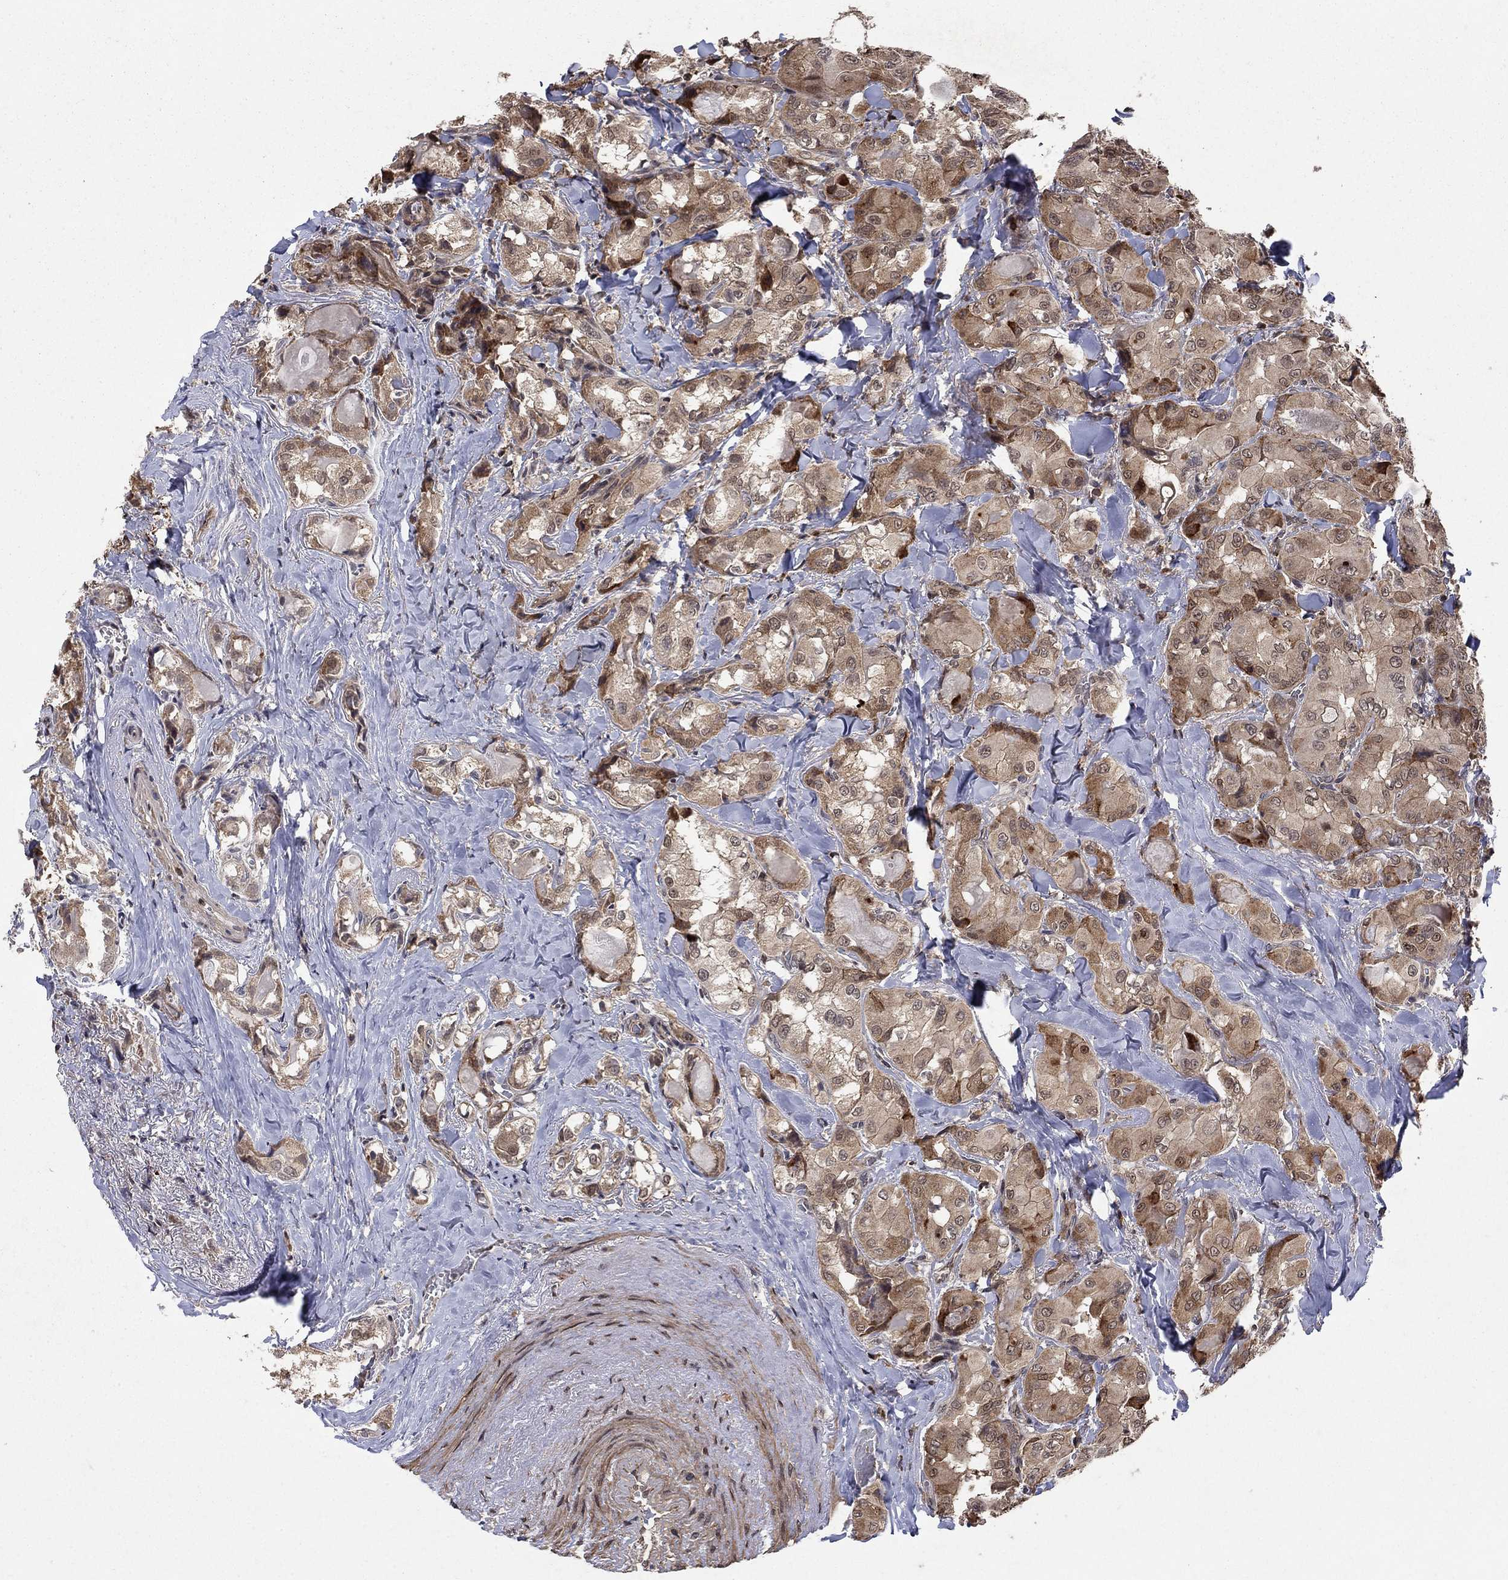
{"staining": {"intensity": "moderate", "quantity": "<25%", "location": "cytoplasmic/membranous"}, "tissue": "thyroid cancer", "cell_type": "Tumor cells", "image_type": "cancer", "snomed": [{"axis": "morphology", "description": "Normal tissue, NOS"}, {"axis": "morphology", "description": "Papillary adenocarcinoma, NOS"}, {"axis": "topography", "description": "Thyroid gland"}], "caption": "Immunohistochemical staining of human papillary adenocarcinoma (thyroid) exhibits low levels of moderate cytoplasmic/membranous protein staining in about <25% of tumor cells. Immunohistochemistry stains the protein in brown and the nuclei are stained blue.", "gene": "CCDC66", "patient": {"sex": "female", "age": 66}}